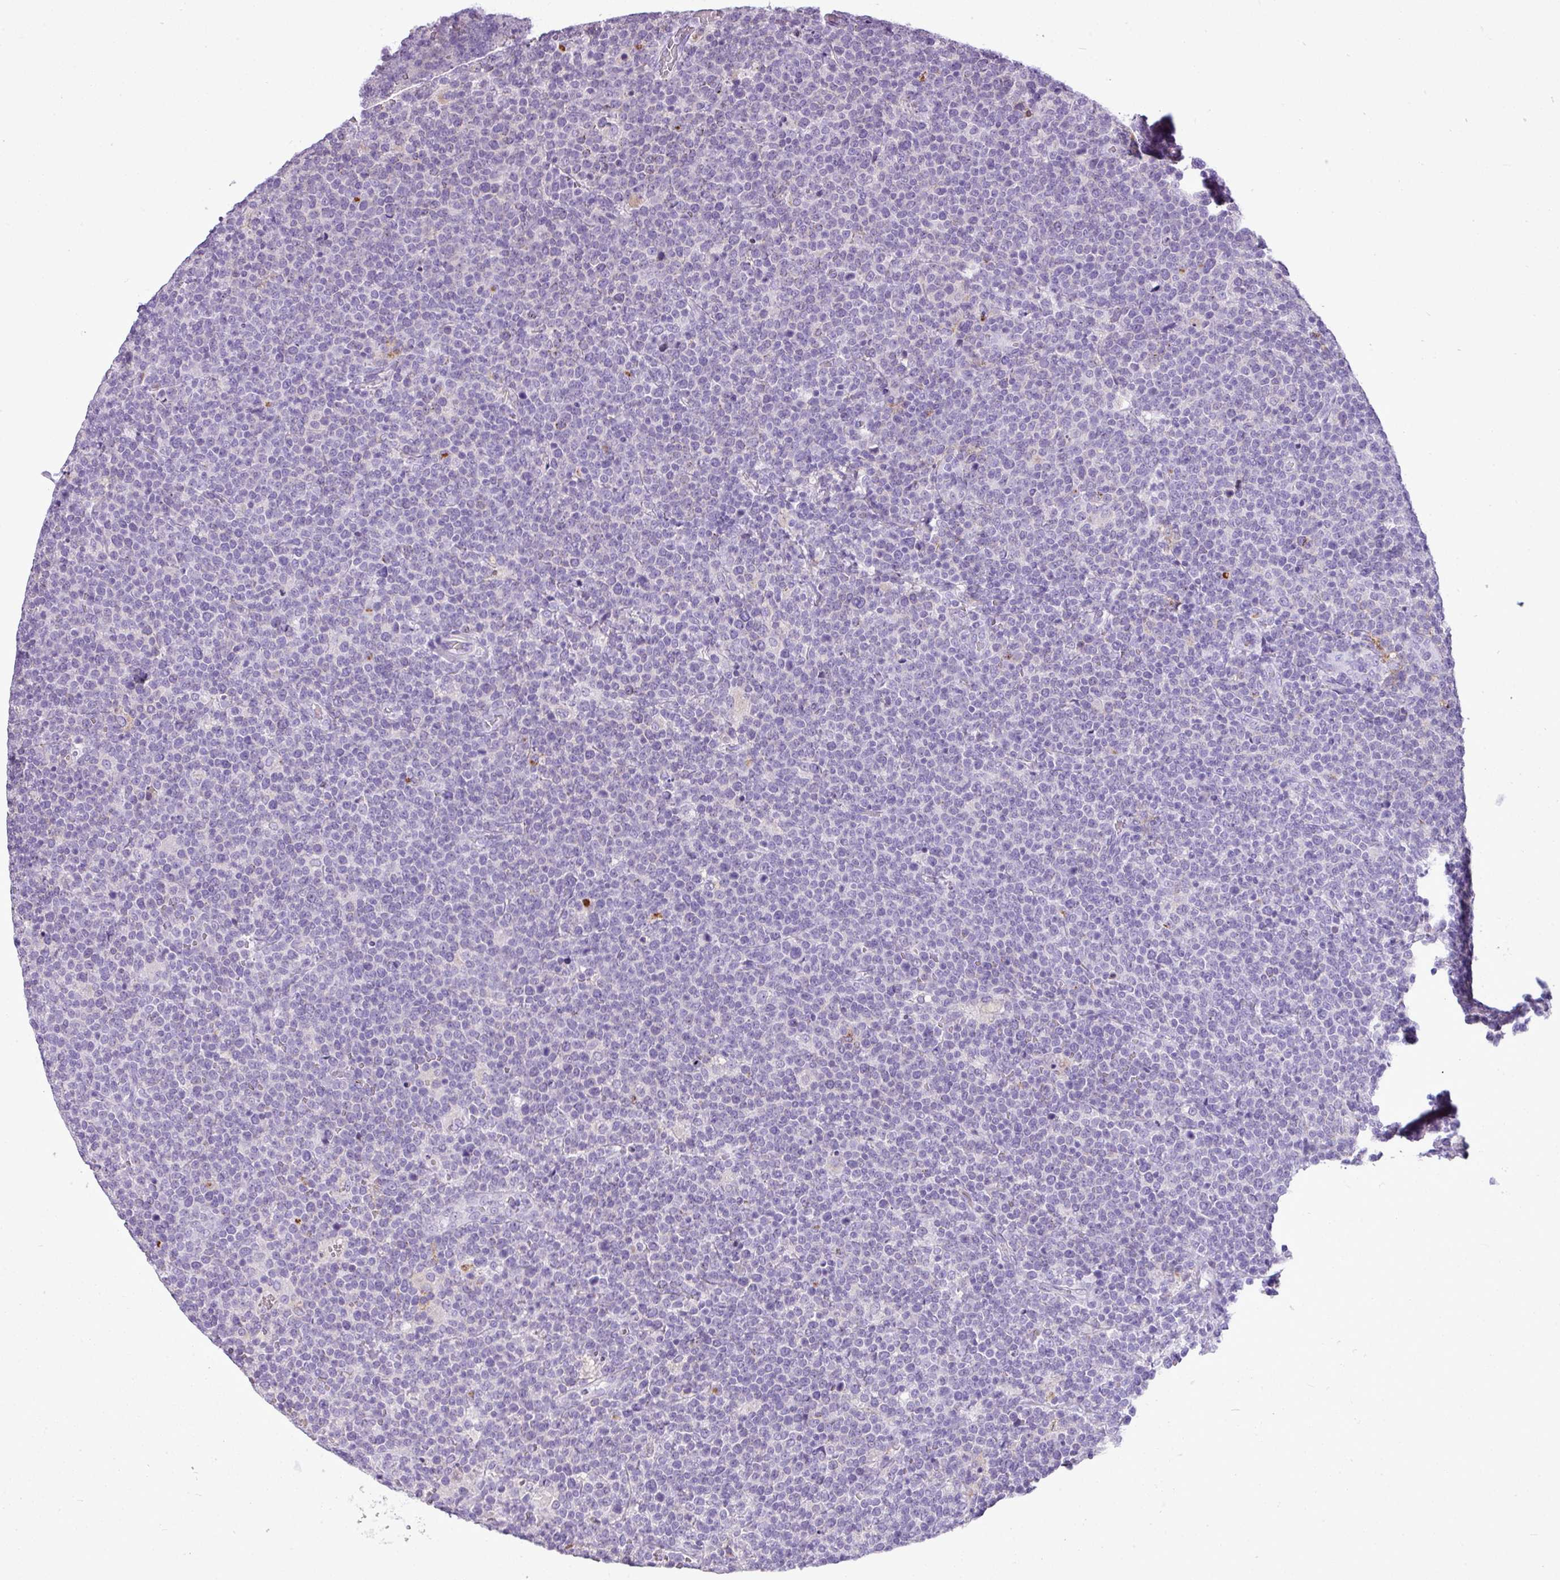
{"staining": {"intensity": "negative", "quantity": "none", "location": "none"}, "tissue": "lymphoma", "cell_type": "Tumor cells", "image_type": "cancer", "snomed": [{"axis": "morphology", "description": "Malignant lymphoma, non-Hodgkin's type, High grade"}, {"axis": "topography", "description": "Lymph node"}], "caption": "The IHC image has no significant positivity in tumor cells of lymphoma tissue.", "gene": "RBMXL2", "patient": {"sex": "male", "age": 61}}